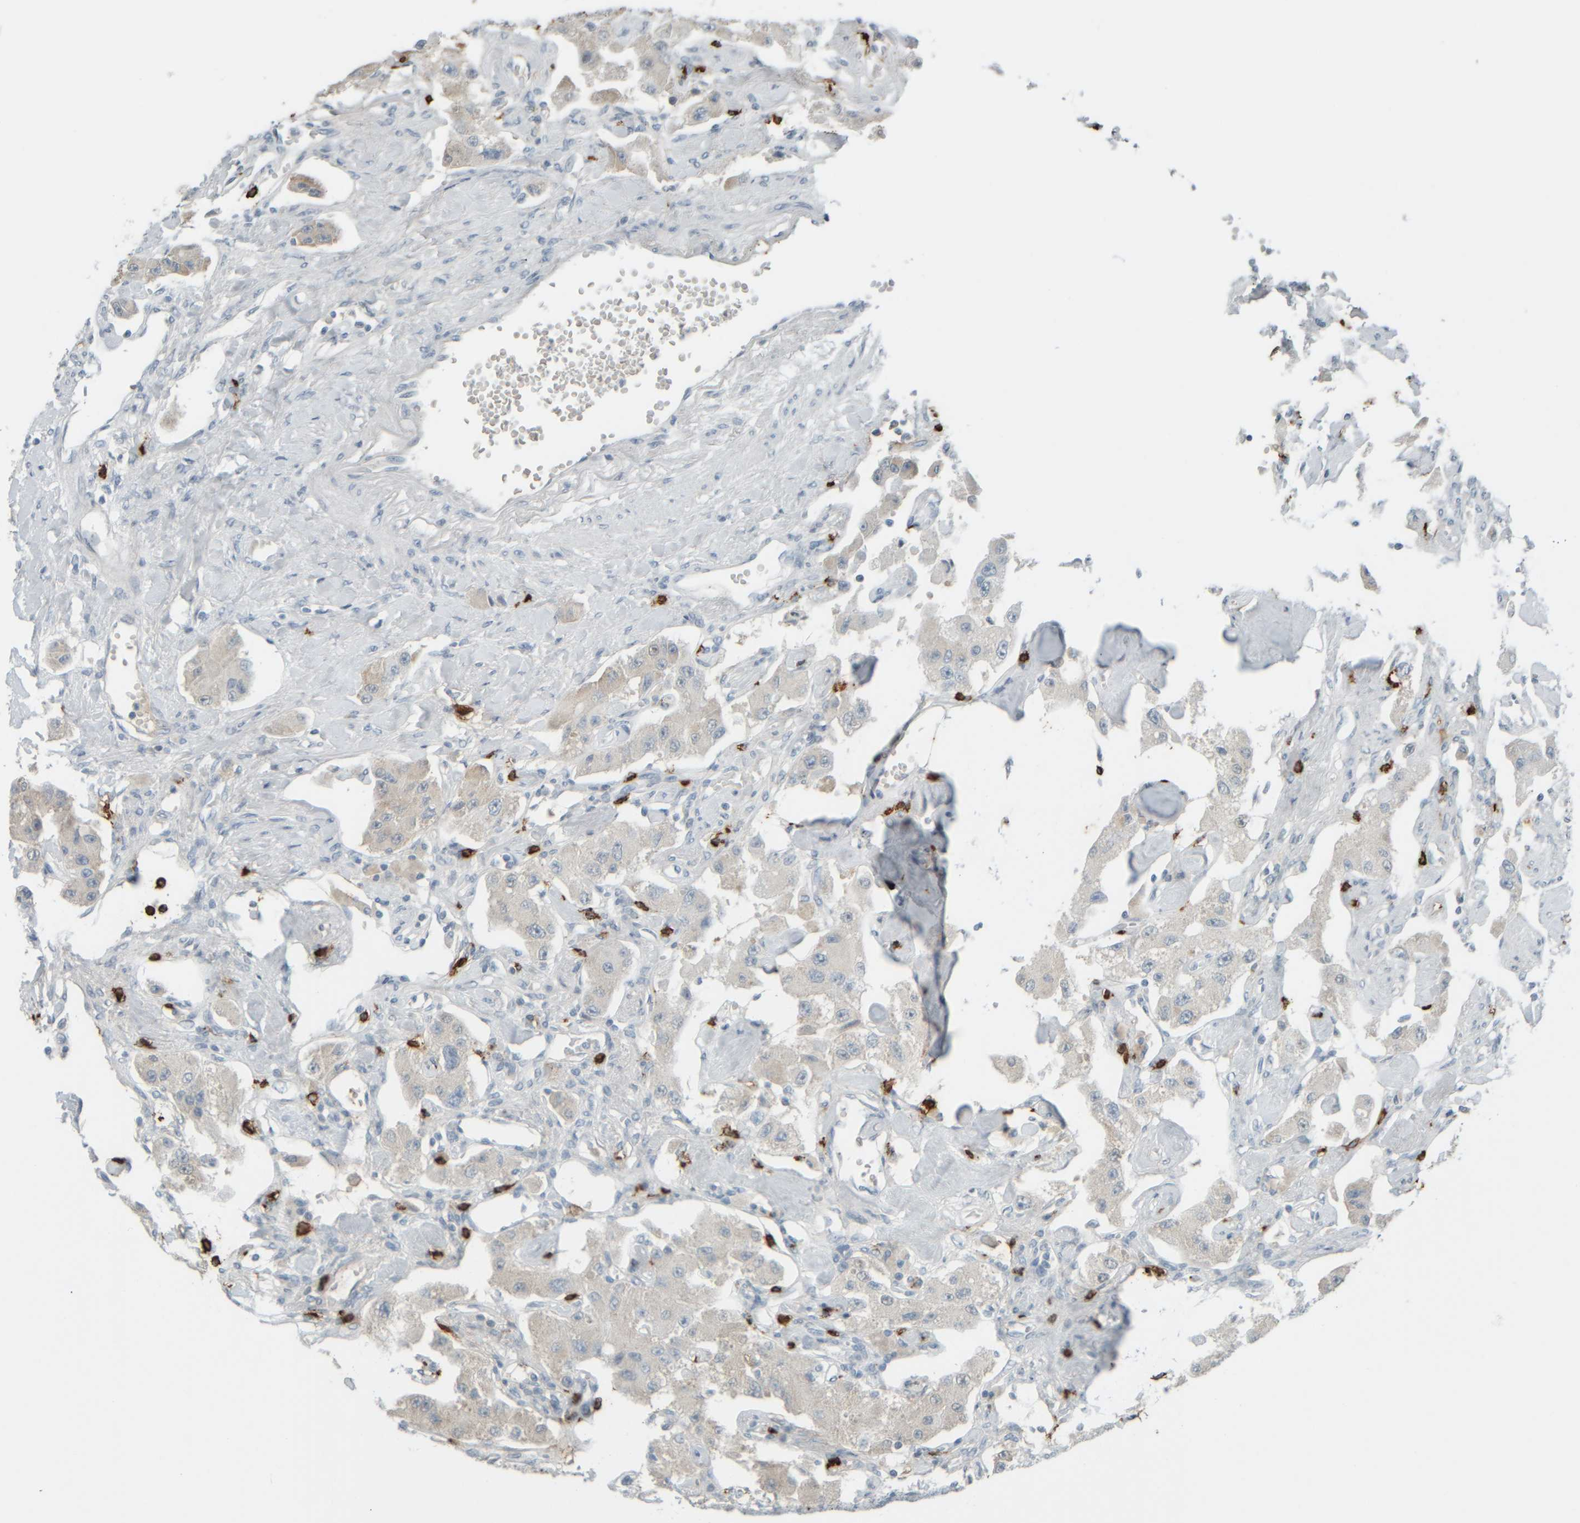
{"staining": {"intensity": "weak", "quantity": "<25%", "location": "cytoplasmic/membranous"}, "tissue": "carcinoid", "cell_type": "Tumor cells", "image_type": "cancer", "snomed": [{"axis": "morphology", "description": "Carcinoid, malignant, NOS"}, {"axis": "topography", "description": "Pancreas"}], "caption": "Immunohistochemistry (IHC) micrograph of neoplastic tissue: carcinoid (malignant) stained with DAB (3,3'-diaminobenzidine) displays no significant protein expression in tumor cells.", "gene": "TPSAB1", "patient": {"sex": "male", "age": 41}}